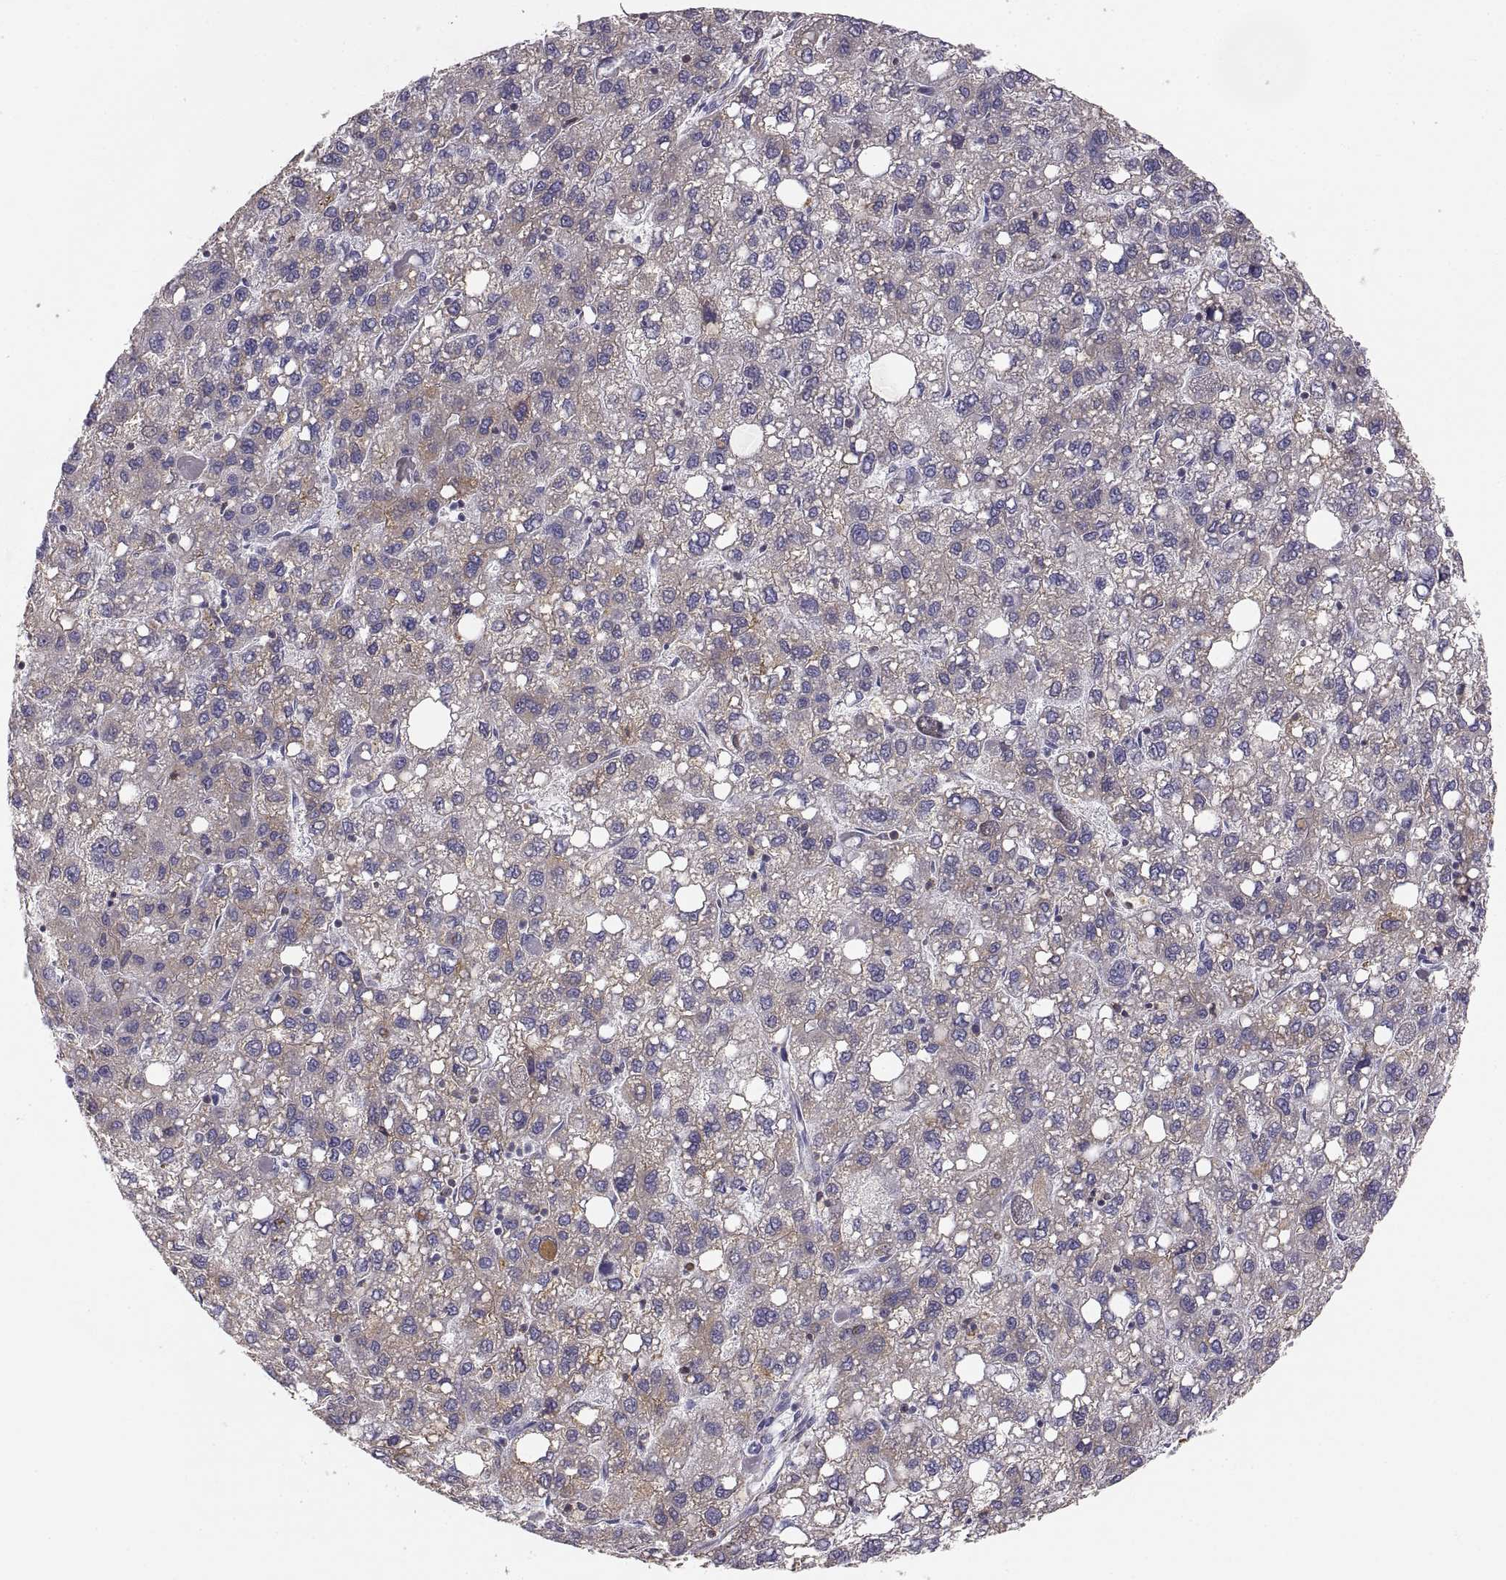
{"staining": {"intensity": "weak", "quantity": "25%-75%", "location": "cytoplasmic/membranous"}, "tissue": "liver cancer", "cell_type": "Tumor cells", "image_type": "cancer", "snomed": [{"axis": "morphology", "description": "Carcinoma, Hepatocellular, NOS"}, {"axis": "topography", "description": "Liver"}], "caption": "Protein analysis of liver cancer (hepatocellular carcinoma) tissue displays weak cytoplasmic/membranous staining in approximately 25%-75% of tumor cells.", "gene": "ERO1A", "patient": {"sex": "female", "age": 82}}